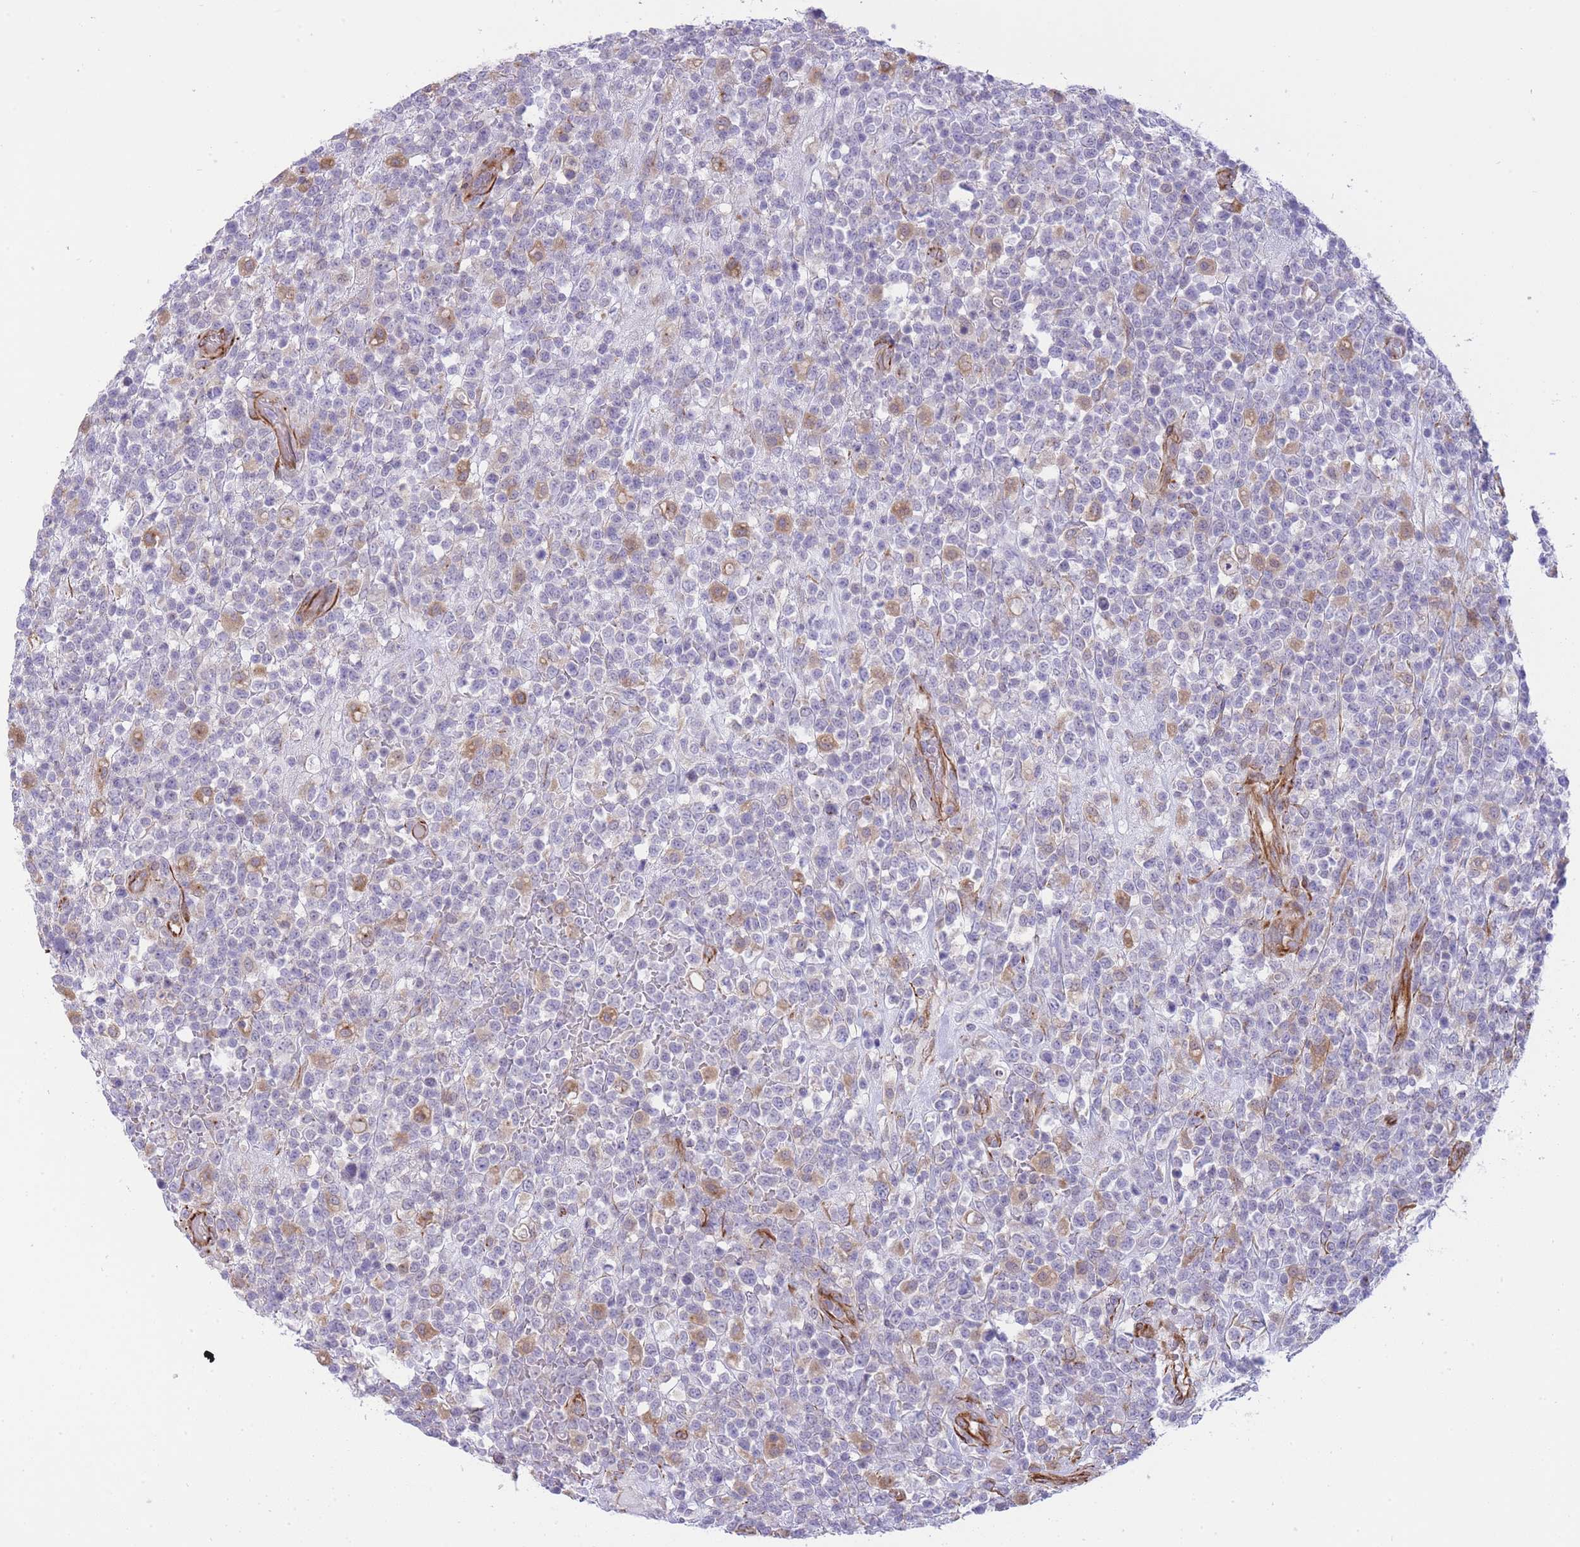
{"staining": {"intensity": "negative", "quantity": "none", "location": "none"}, "tissue": "lymphoma", "cell_type": "Tumor cells", "image_type": "cancer", "snomed": [{"axis": "morphology", "description": "Malignant lymphoma, non-Hodgkin's type, High grade"}, {"axis": "topography", "description": "Colon"}], "caption": "Micrograph shows no significant protein positivity in tumor cells of lymphoma.", "gene": "ECPAS", "patient": {"sex": "female", "age": 53}}